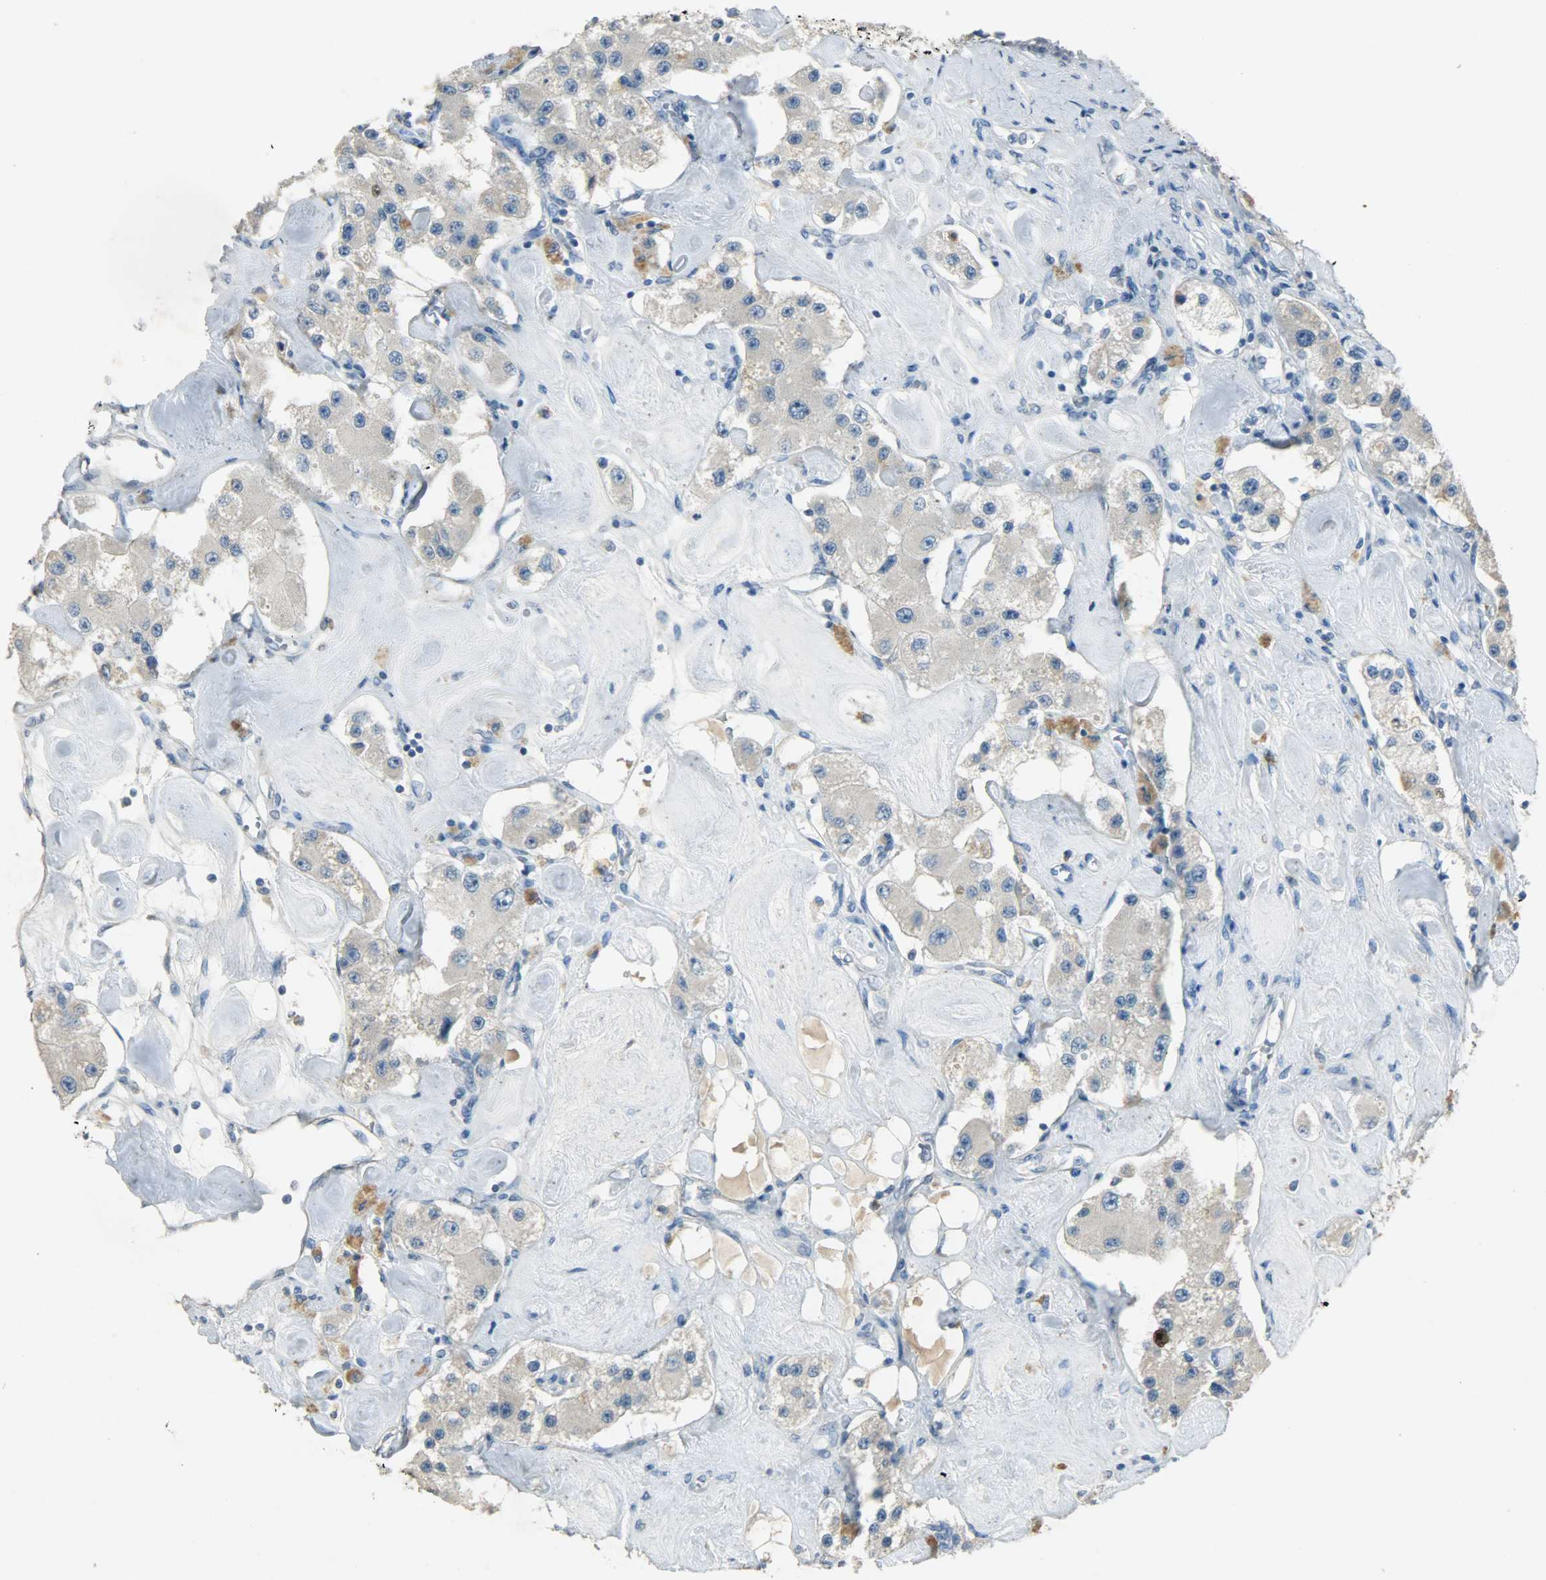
{"staining": {"intensity": "moderate", "quantity": "25%-75%", "location": "cytoplasmic/membranous"}, "tissue": "carcinoid", "cell_type": "Tumor cells", "image_type": "cancer", "snomed": [{"axis": "morphology", "description": "Carcinoid, malignant, NOS"}, {"axis": "topography", "description": "Pancreas"}], "caption": "Carcinoid tissue demonstrates moderate cytoplasmic/membranous staining in approximately 25%-75% of tumor cells, visualized by immunohistochemistry.", "gene": "TPX2", "patient": {"sex": "male", "age": 41}}